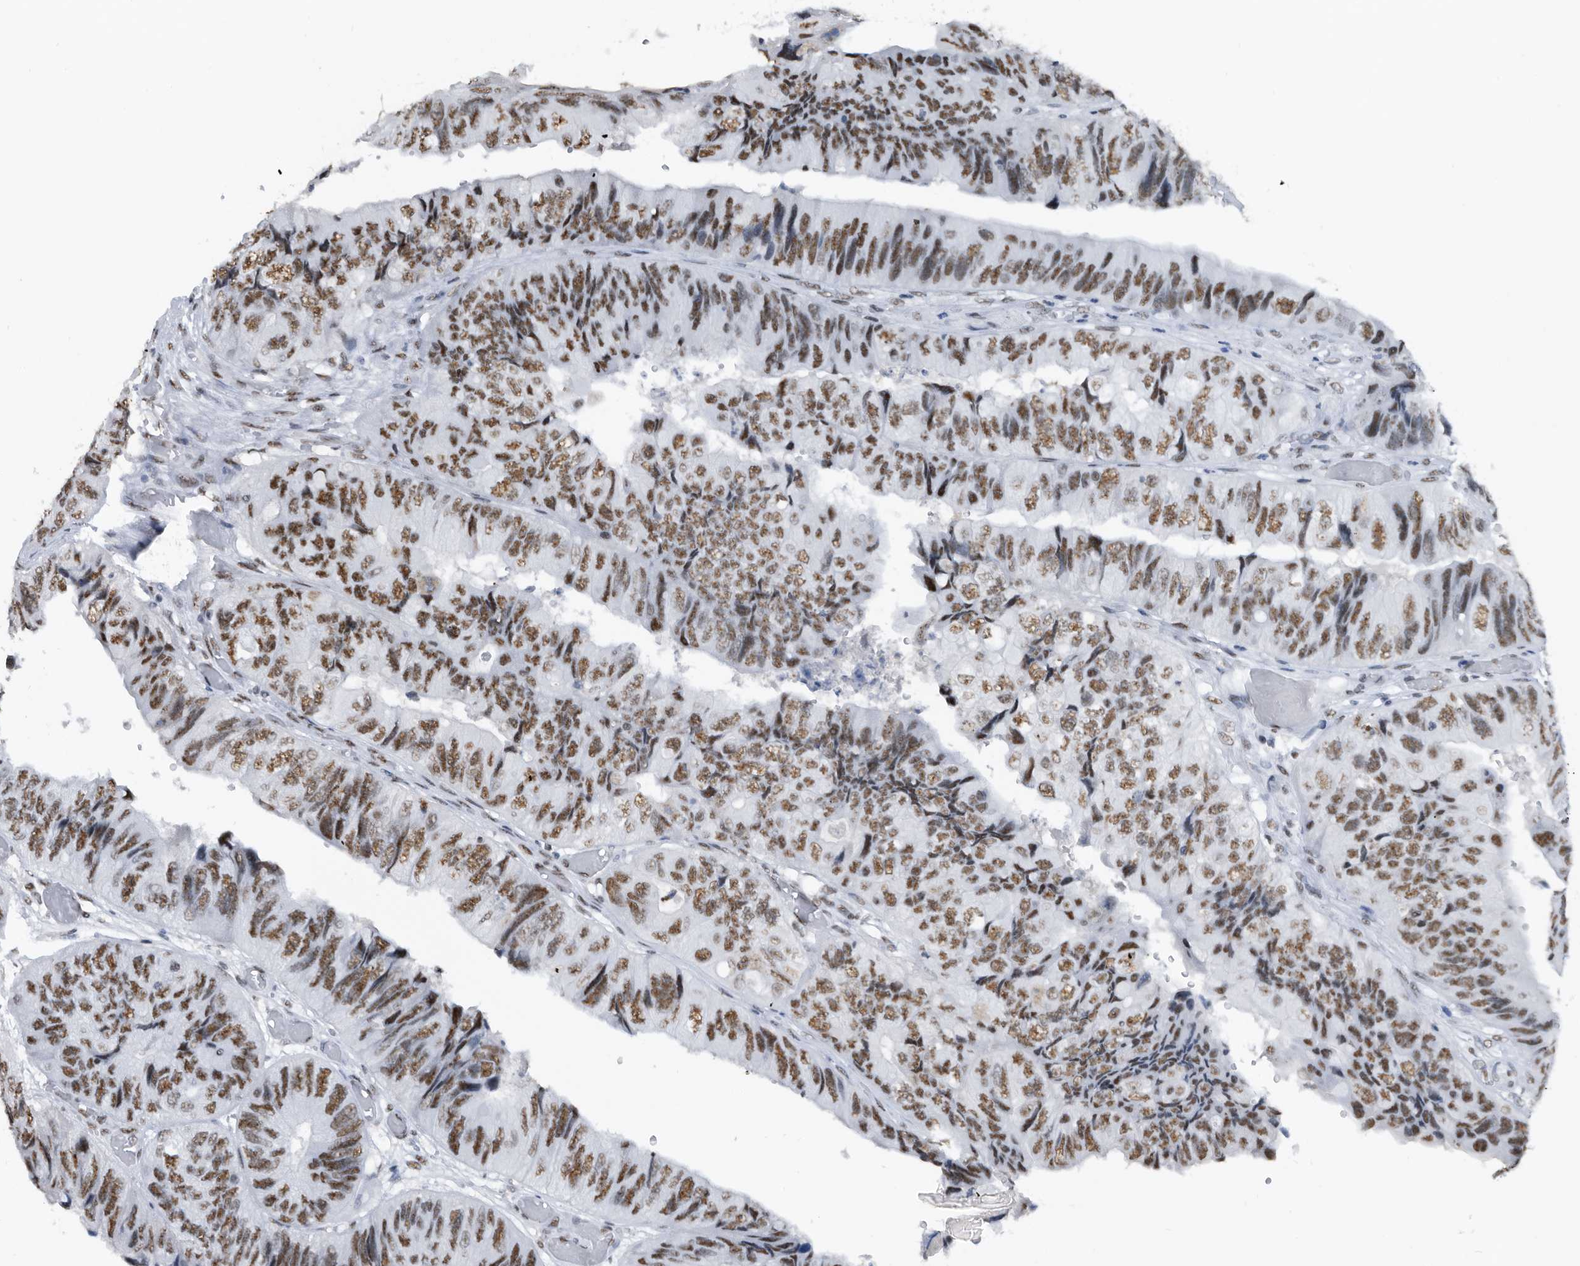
{"staining": {"intensity": "moderate", "quantity": ">75%", "location": "nuclear"}, "tissue": "colorectal cancer", "cell_type": "Tumor cells", "image_type": "cancer", "snomed": [{"axis": "morphology", "description": "Adenocarcinoma, NOS"}, {"axis": "topography", "description": "Rectum"}], "caption": "Human colorectal cancer (adenocarcinoma) stained with a brown dye reveals moderate nuclear positive expression in approximately >75% of tumor cells.", "gene": "SF3A1", "patient": {"sex": "male", "age": 63}}